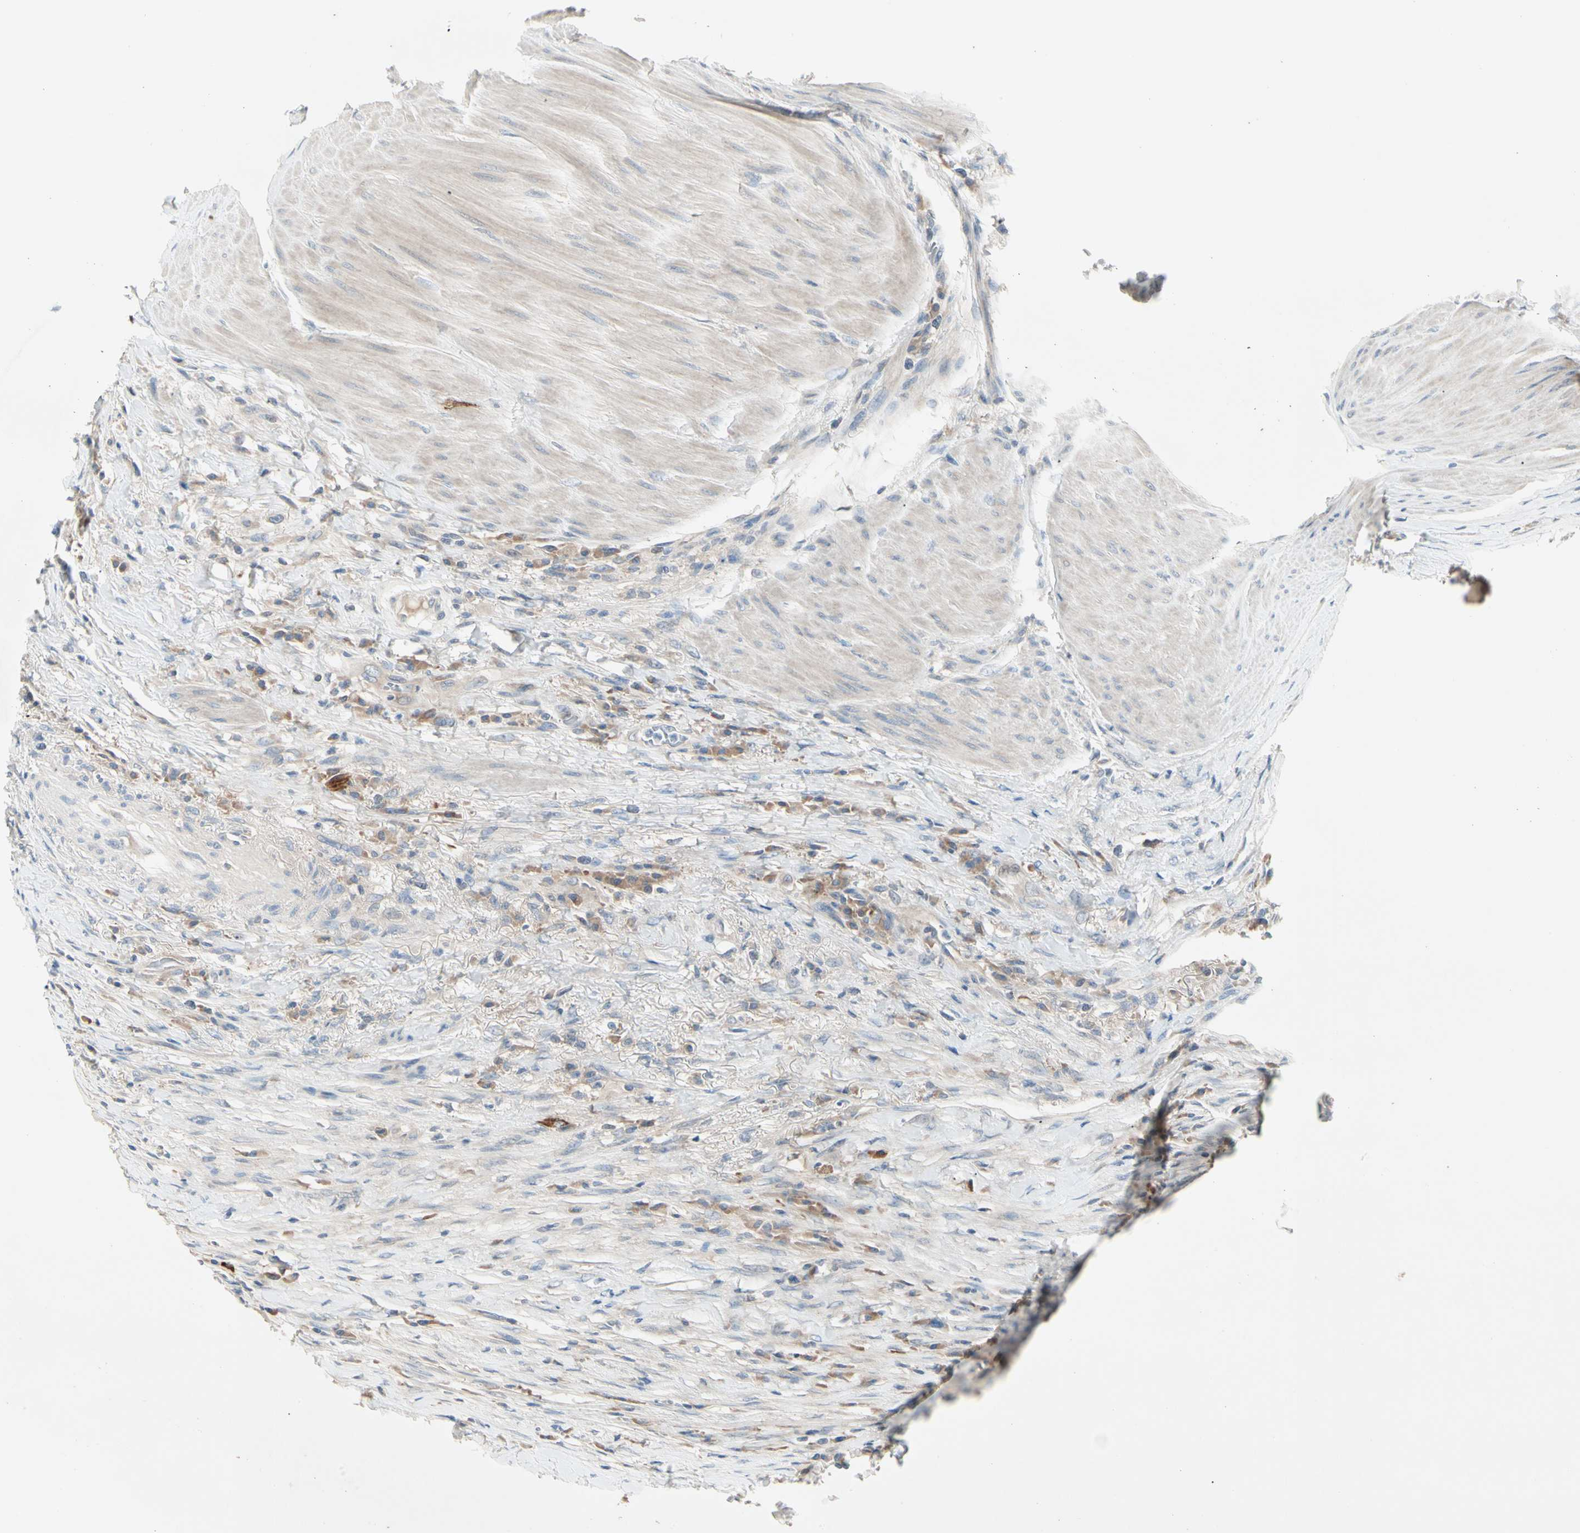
{"staining": {"intensity": "weak", "quantity": "25%-75%", "location": "cytoplasmic/membranous"}, "tissue": "colorectal cancer", "cell_type": "Tumor cells", "image_type": "cancer", "snomed": [{"axis": "morphology", "description": "Adenocarcinoma, NOS"}, {"axis": "topography", "description": "Rectum"}], "caption": "Immunohistochemical staining of human colorectal cancer displays low levels of weak cytoplasmic/membranous staining in approximately 25%-75% of tumor cells.", "gene": "IL1R1", "patient": {"sex": "male", "age": 63}}